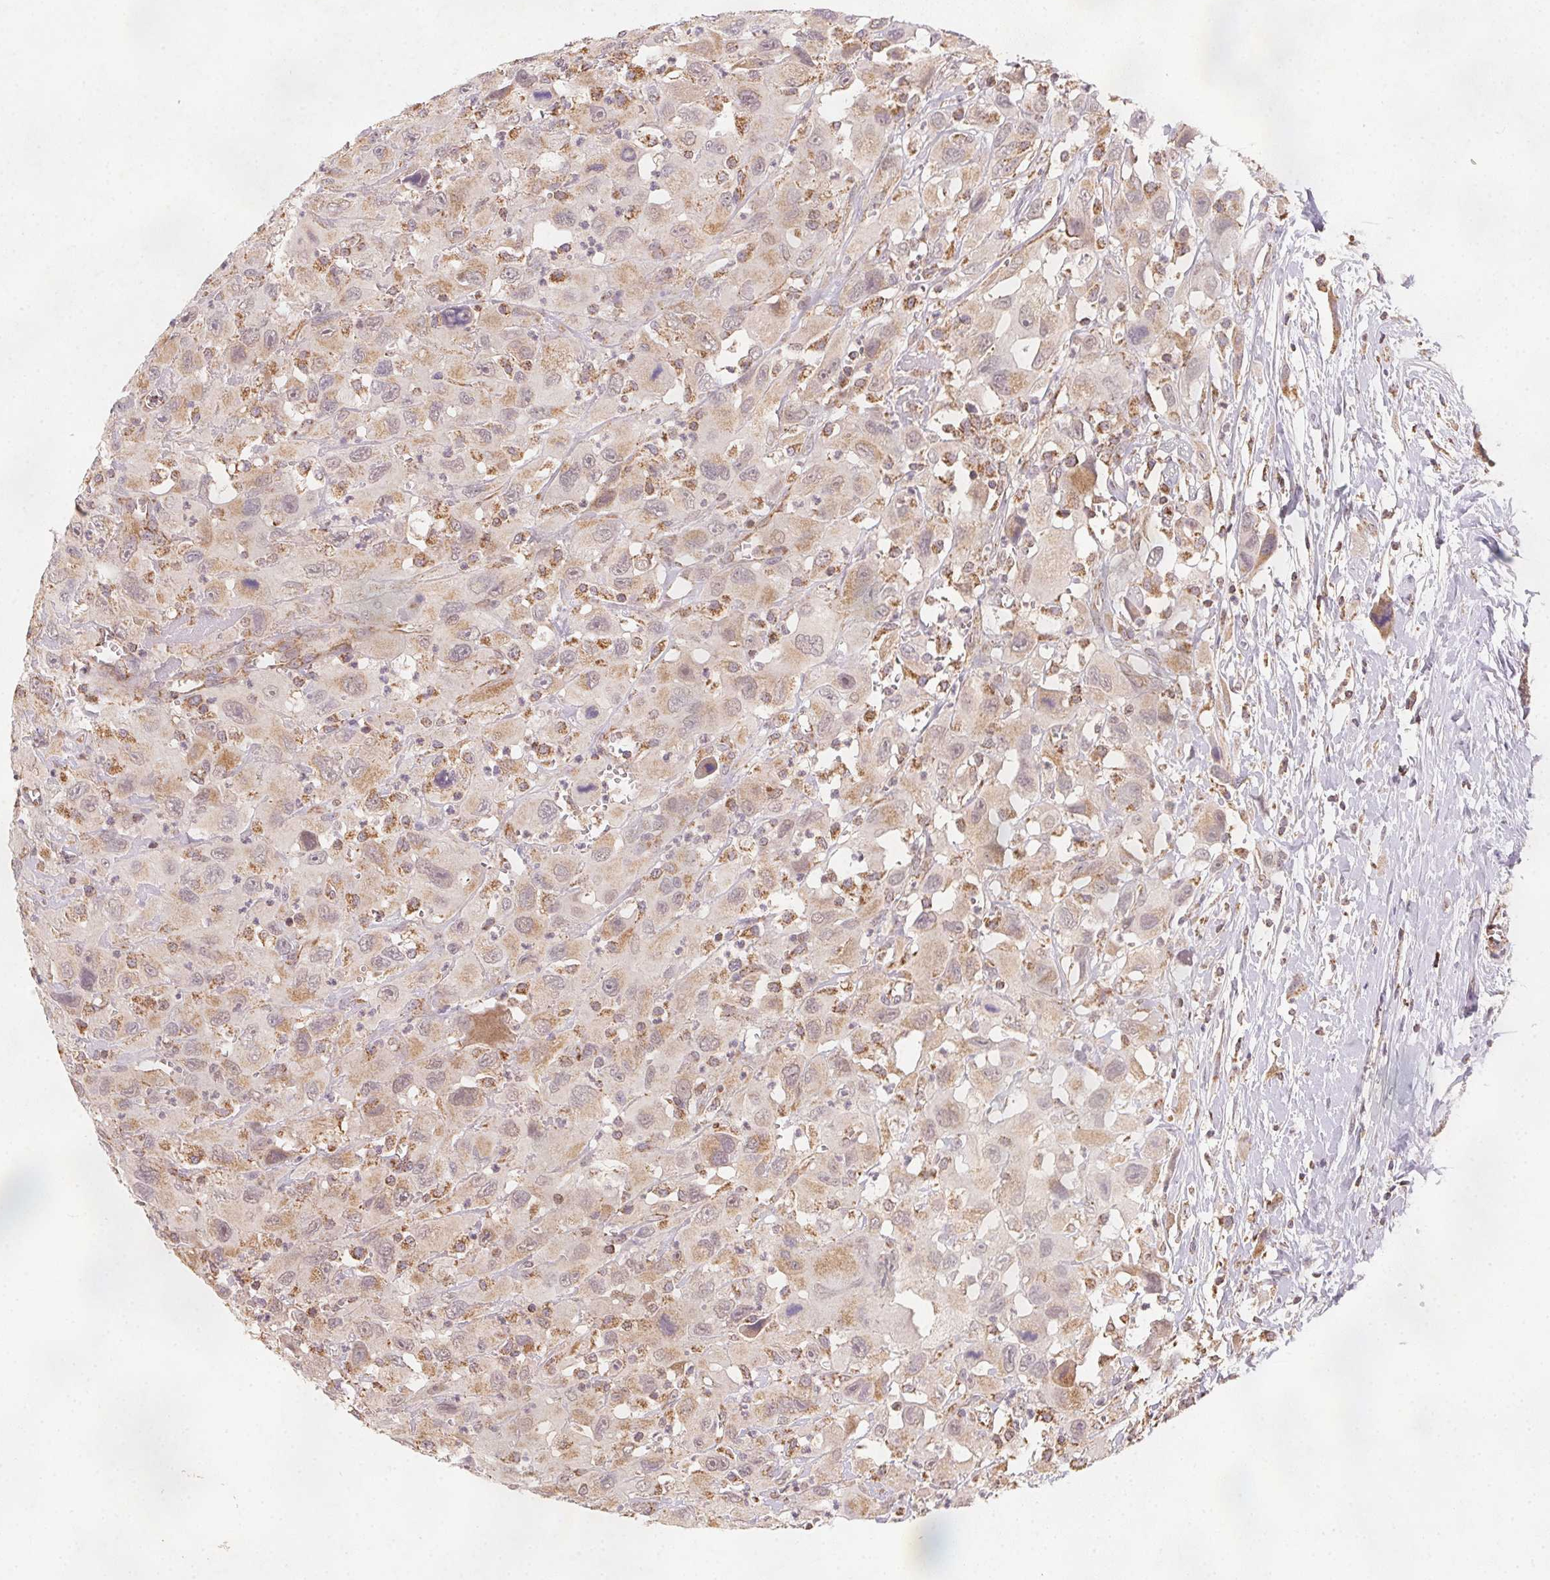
{"staining": {"intensity": "weak", "quantity": "25%-75%", "location": "cytoplasmic/membranous"}, "tissue": "head and neck cancer", "cell_type": "Tumor cells", "image_type": "cancer", "snomed": [{"axis": "morphology", "description": "Squamous cell carcinoma, NOS"}, {"axis": "morphology", "description": "Squamous cell carcinoma, metastatic, NOS"}, {"axis": "topography", "description": "Oral tissue"}, {"axis": "topography", "description": "Head-Neck"}], "caption": "There is low levels of weak cytoplasmic/membranous staining in tumor cells of metastatic squamous cell carcinoma (head and neck), as demonstrated by immunohistochemical staining (brown color).", "gene": "NDUFS6", "patient": {"sex": "female", "age": 85}}